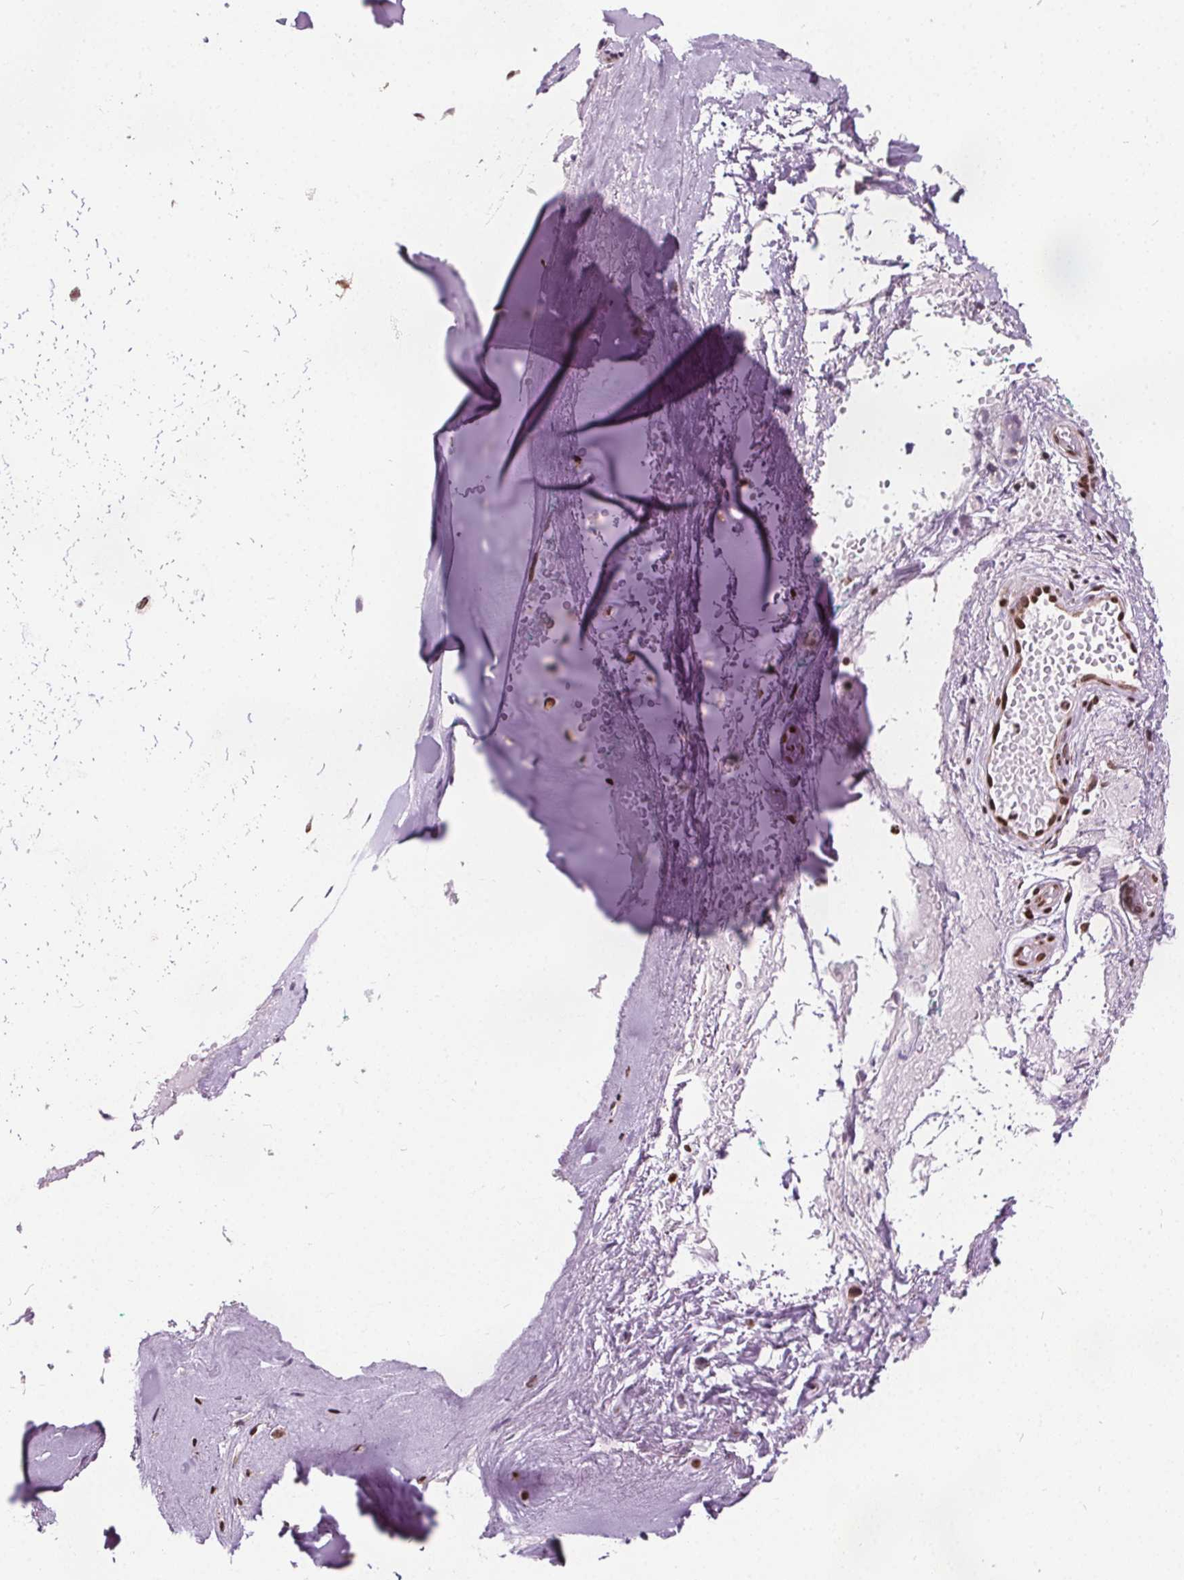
{"staining": {"intensity": "negative", "quantity": "none", "location": "none"}, "tissue": "soft tissue", "cell_type": "Chondrocytes", "image_type": "normal", "snomed": [{"axis": "morphology", "description": "Normal tissue, NOS"}, {"axis": "morphology", "description": "Basal cell carcinoma"}, {"axis": "topography", "description": "Cartilage tissue"}, {"axis": "topography", "description": "Nasopharynx"}, {"axis": "topography", "description": "Oral tissue"}], "caption": "This is a histopathology image of immunohistochemistry staining of normal soft tissue, which shows no expression in chondrocytes. The staining was performed using DAB (3,3'-diaminobenzidine) to visualize the protein expression in brown, while the nuclei were stained in blue with hematoxylin (Magnification: 20x).", "gene": "ISLR2", "patient": {"sex": "female", "age": 77}}